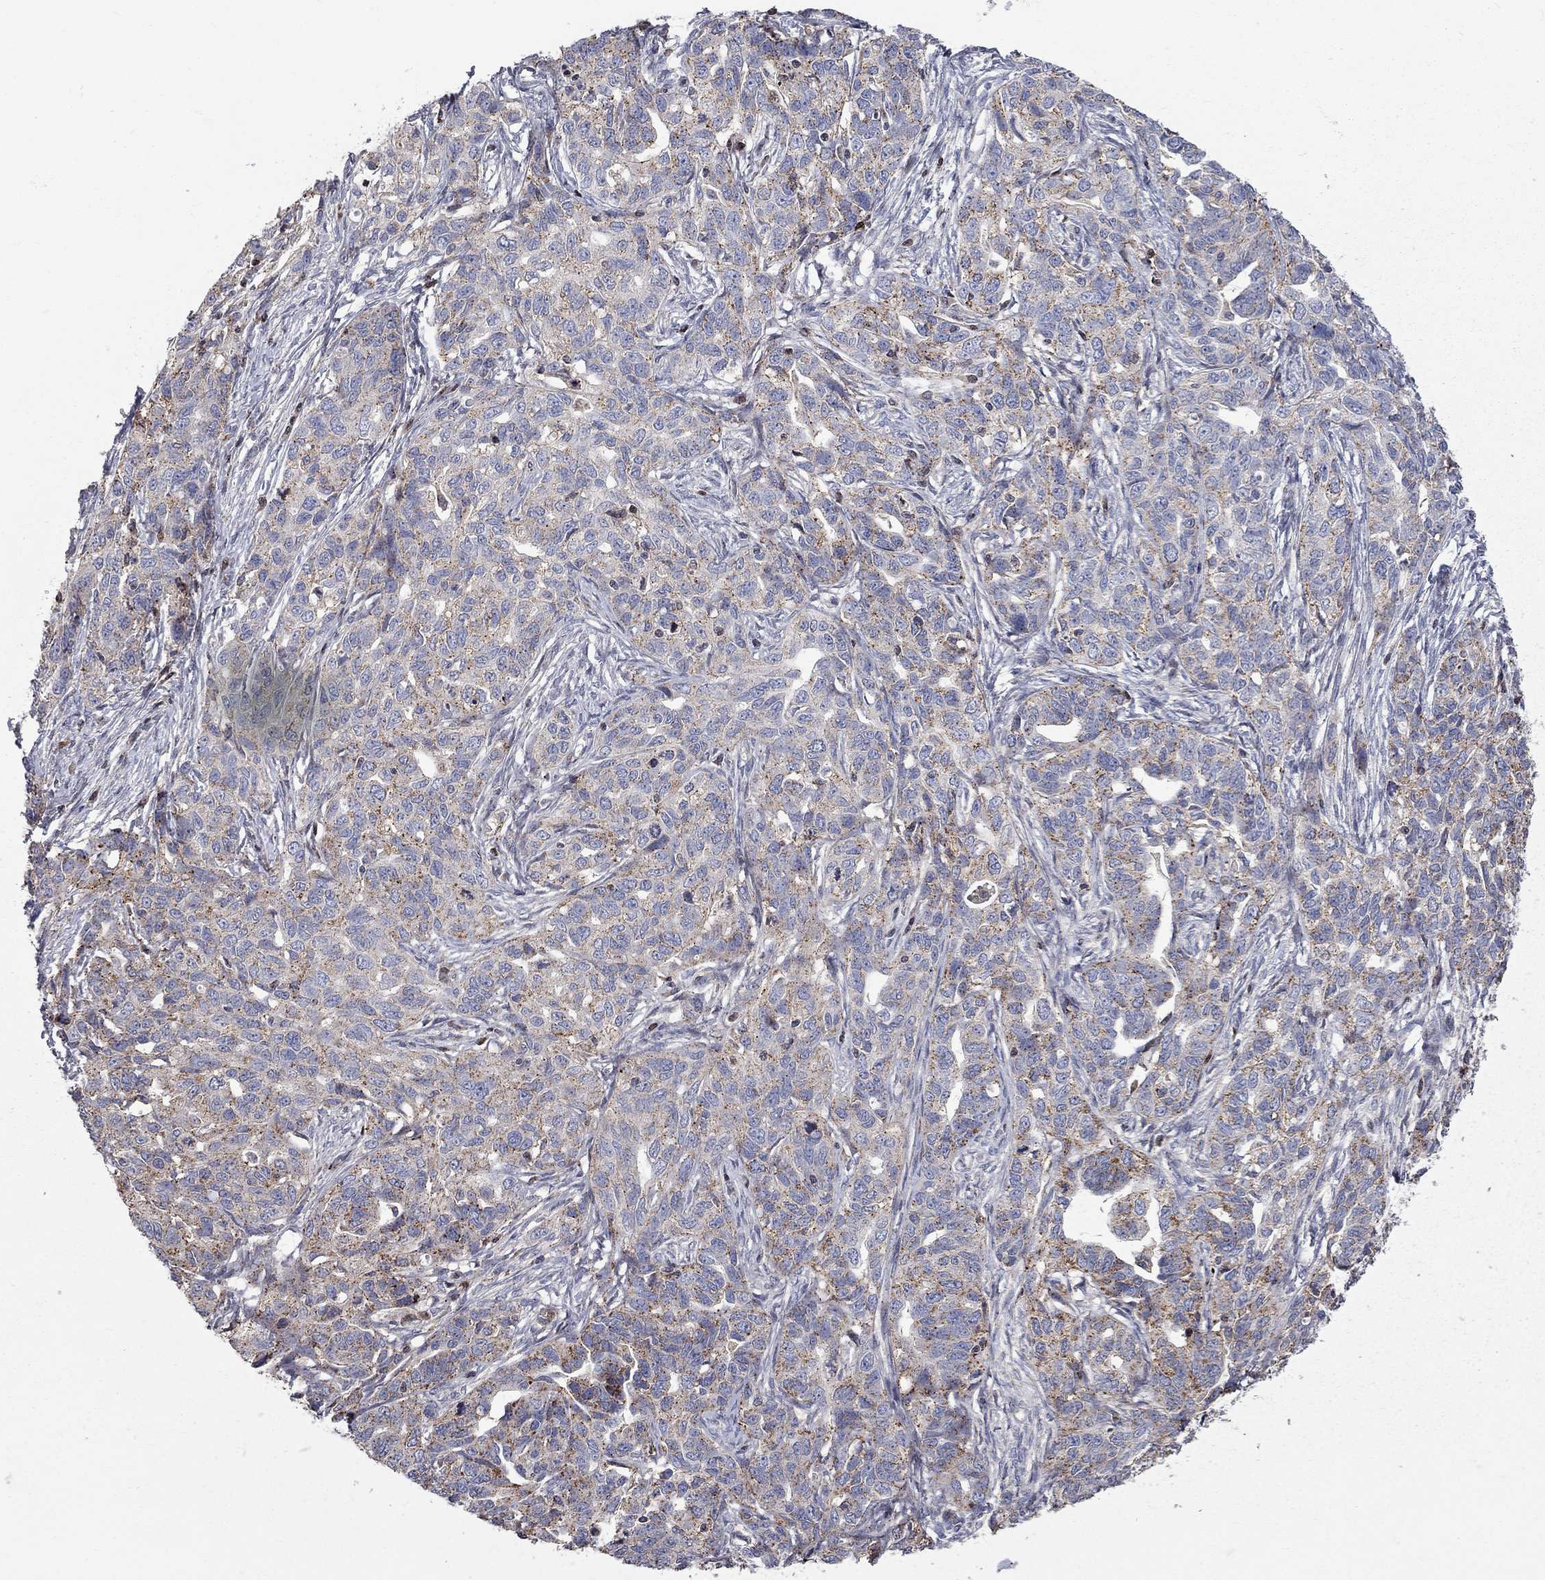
{"staining": {"intensity": "strong", "quantity": "25%-75%", "location": "cytoplasmic/membranous"}, "tissue": "ovarian cancer", "cell_type": "Tumor cells", "image_type": "cancer", "snomed": [{"axis": "morphology", "description": "Cystadenocarcinoma, serous, NOS"}, {"axis": "topography", "description": "Ovary"}], "caption": "There is high levels of strong cytoplasmic/membranous positivity in tumor cells of ovarian cancer (serous cystadenocarcinoma), as demonstrated by immunohistochemical staining (brown color).", "gene": "ERN2", "patient": {"sex": "female", "age": 71}}